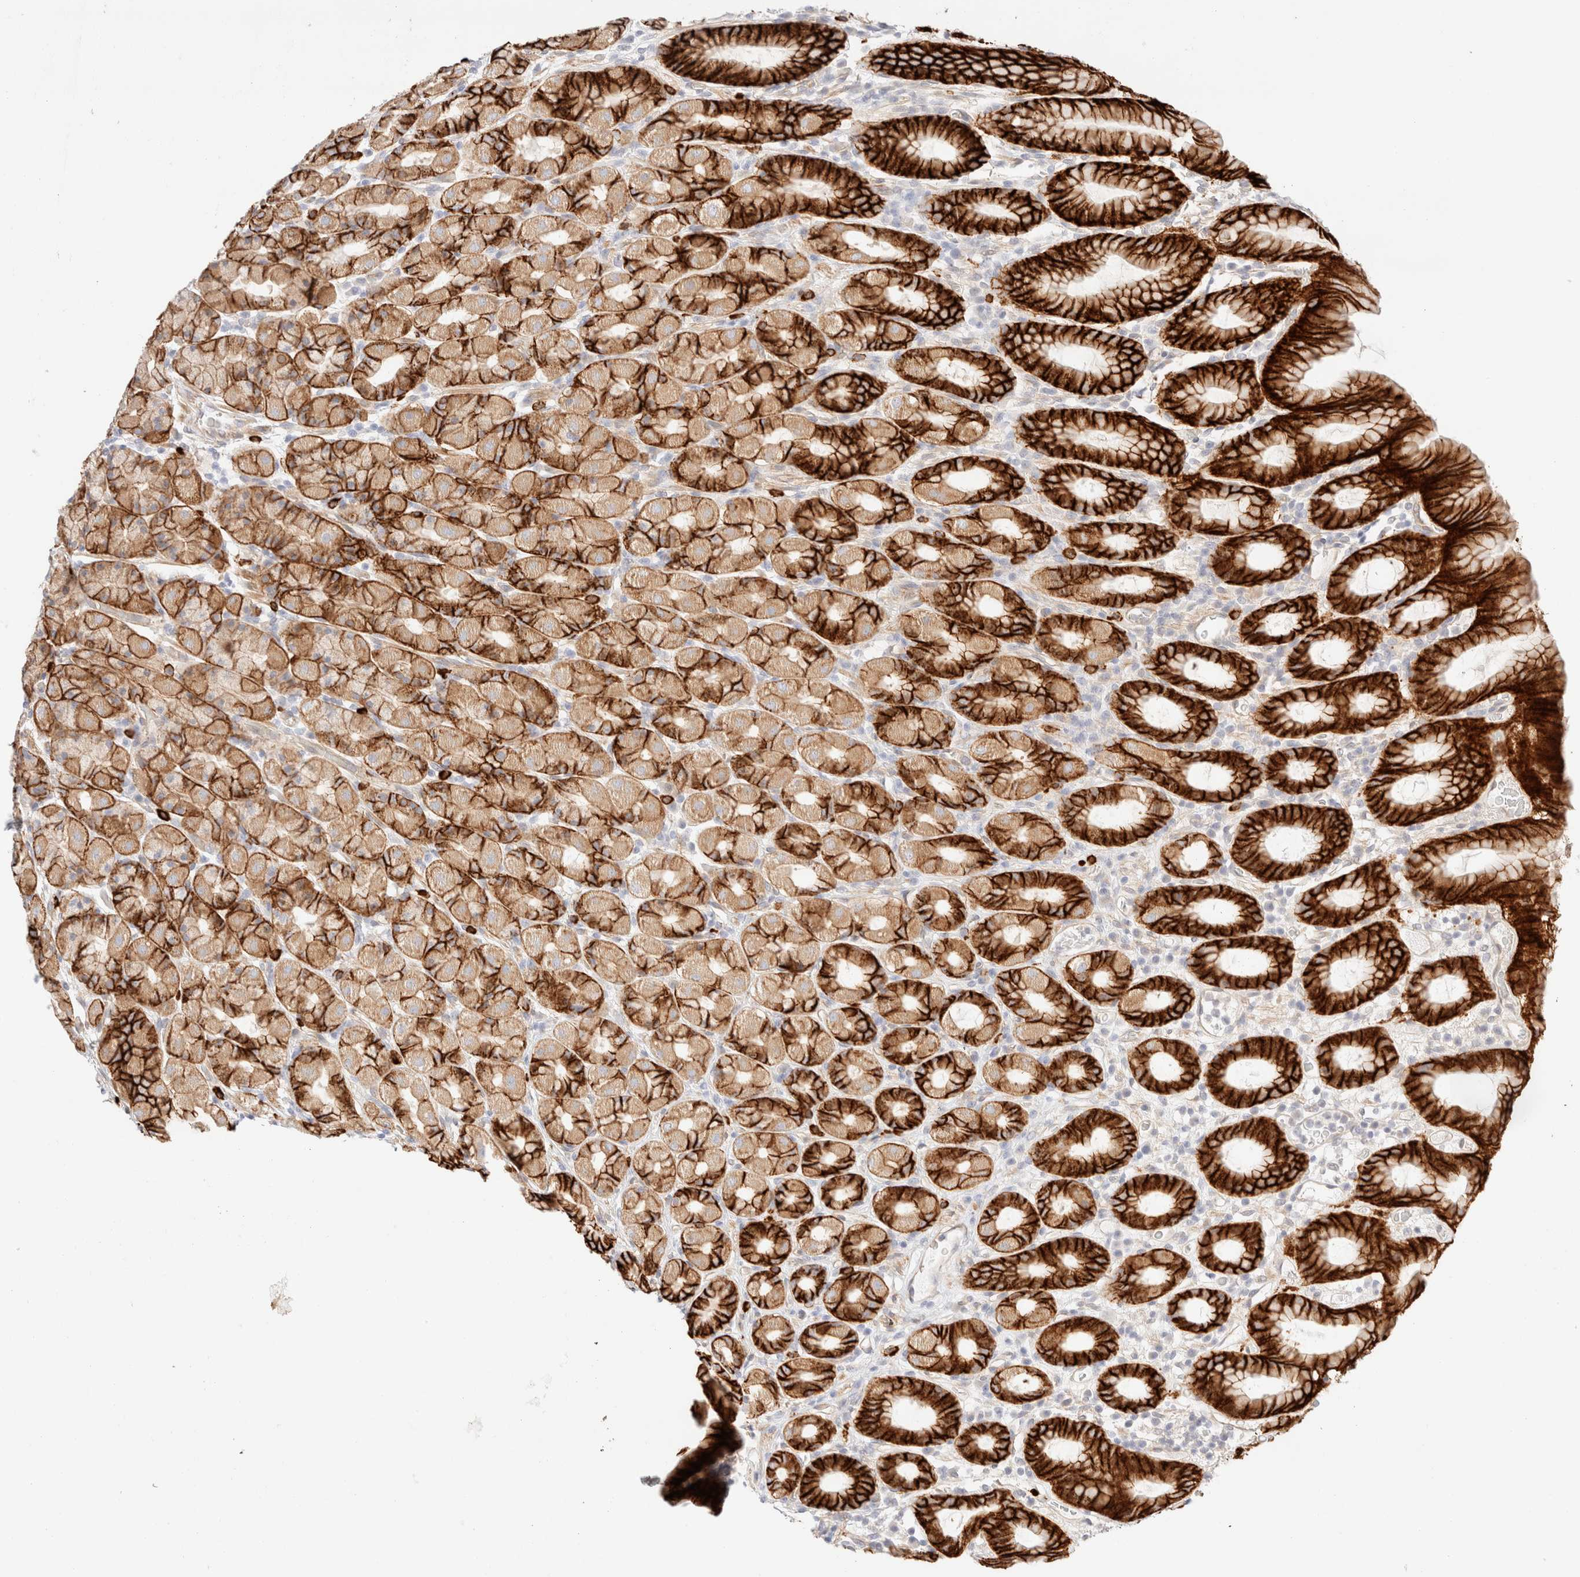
{"staining": {"intensity": "strong", "quantity": "25%-75%", "location": "cytoplasmic/membranous"}, "tissue": "stomach", "cell_type": "Glandular cells", "image_type": "normal", "snomed": [{"axis": "morphology", "description": "Normal tissue, NOS"}, {"axis": "topography", "description": "Stomach, upper"}], "caption": "Unremarkable stomach shows strong cytoplasmic/membranous staining in approximately 25%-75% of glandular cells.", "gene": "NIBAN2", "patient": {"sex": "male", "age": 68}}